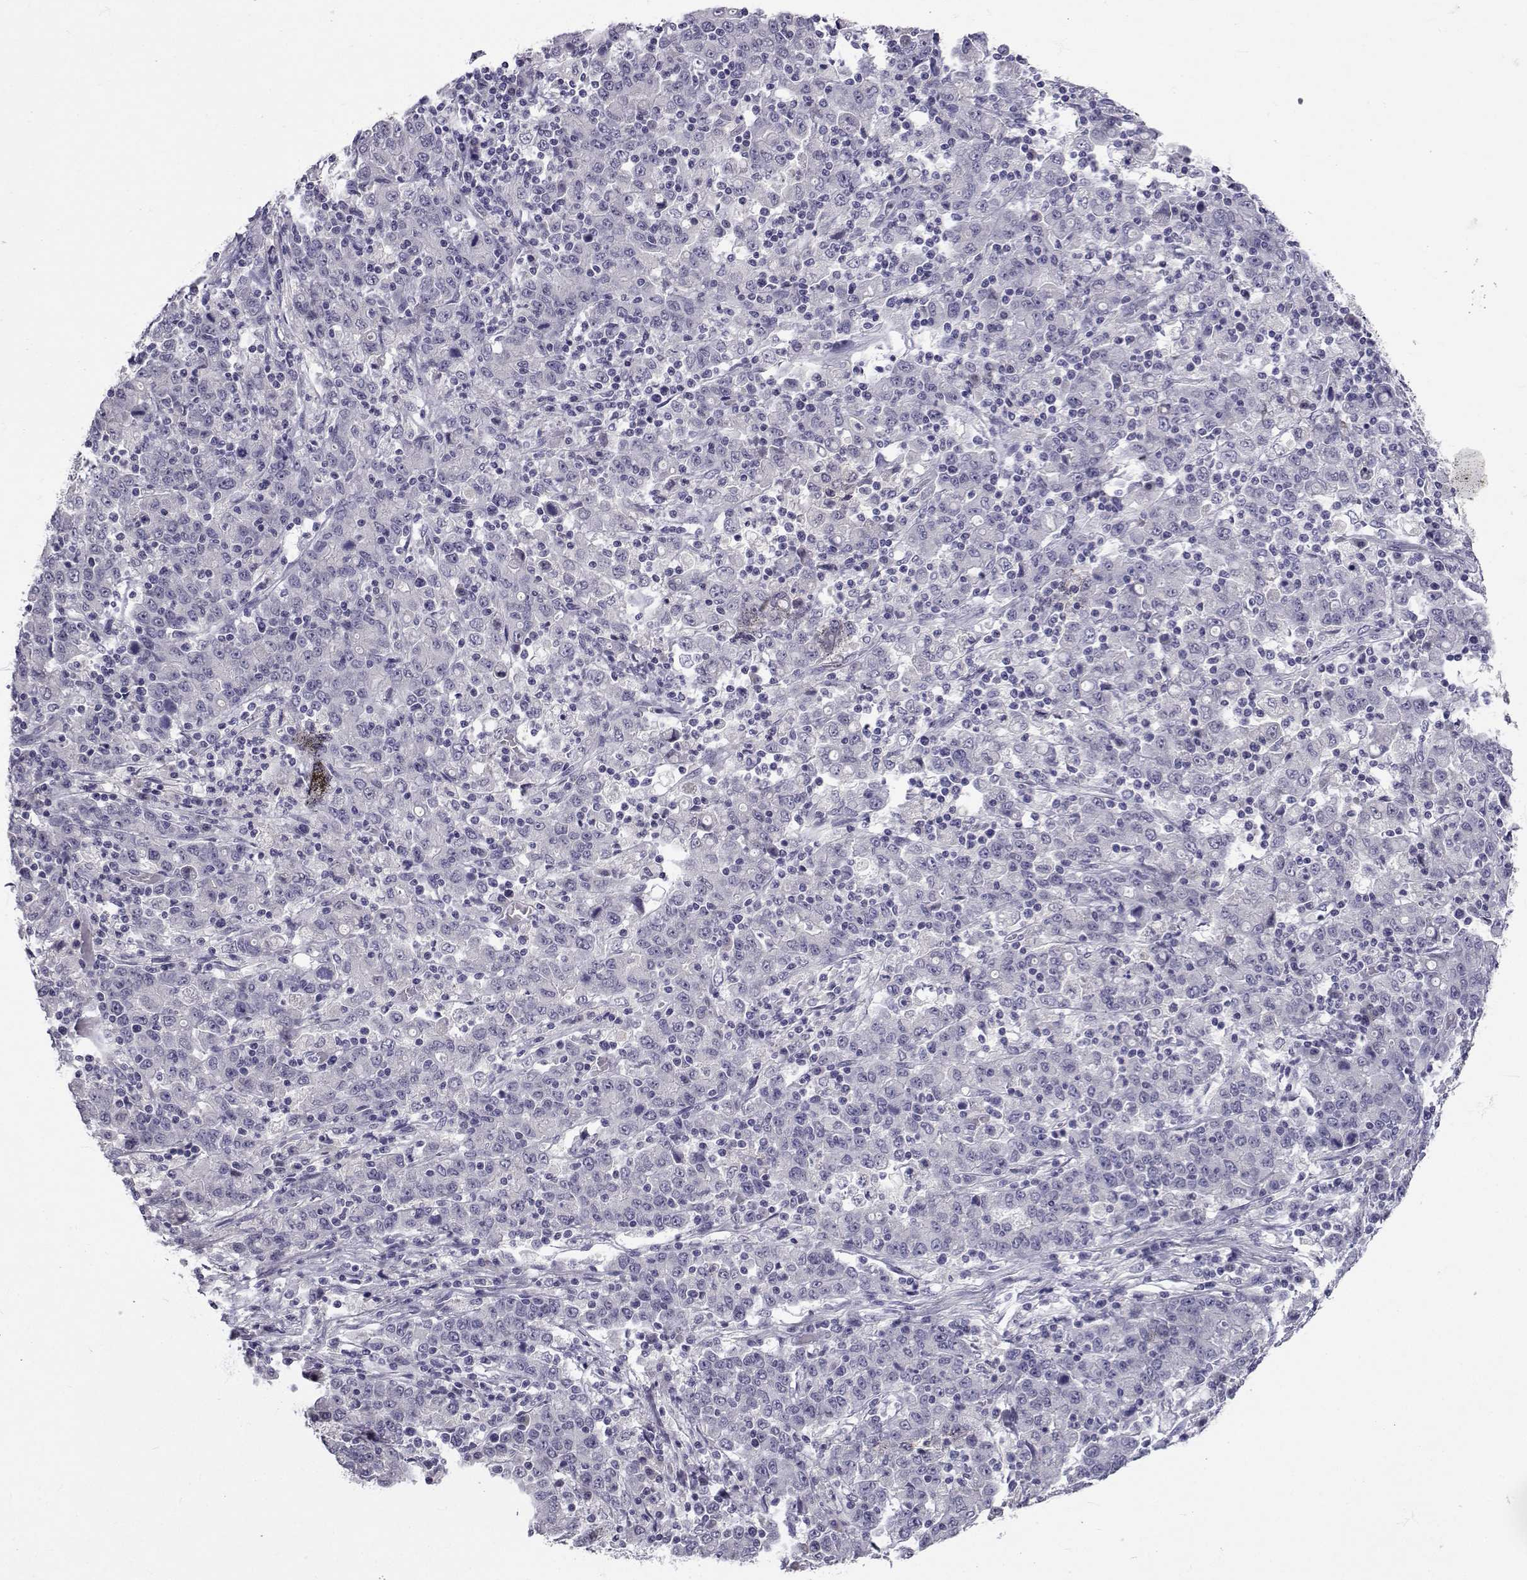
{"staining": {"intensity": "negative", "quantity": "none", "location": "none"}, "tissue": "stomach cancer", "cell_type": "Tumor cells", "image_type": "cancer", "snomed": [{"axis": "morphology", "description": "Adenocarcinoma, NOS"}, {"axis": "topography", "description": "Stomach, upper"}], "caption": "An IHC image of adenocarcinoma (stomach) is shown. There is no staining in tumor cells of adenocarcinoma (stomach). (DAB immunohistochemistry visualized using brightfield microscopy, high magnification).", "gene": "SLC6A3", "patient": {"sex": "male", "age": 69}}